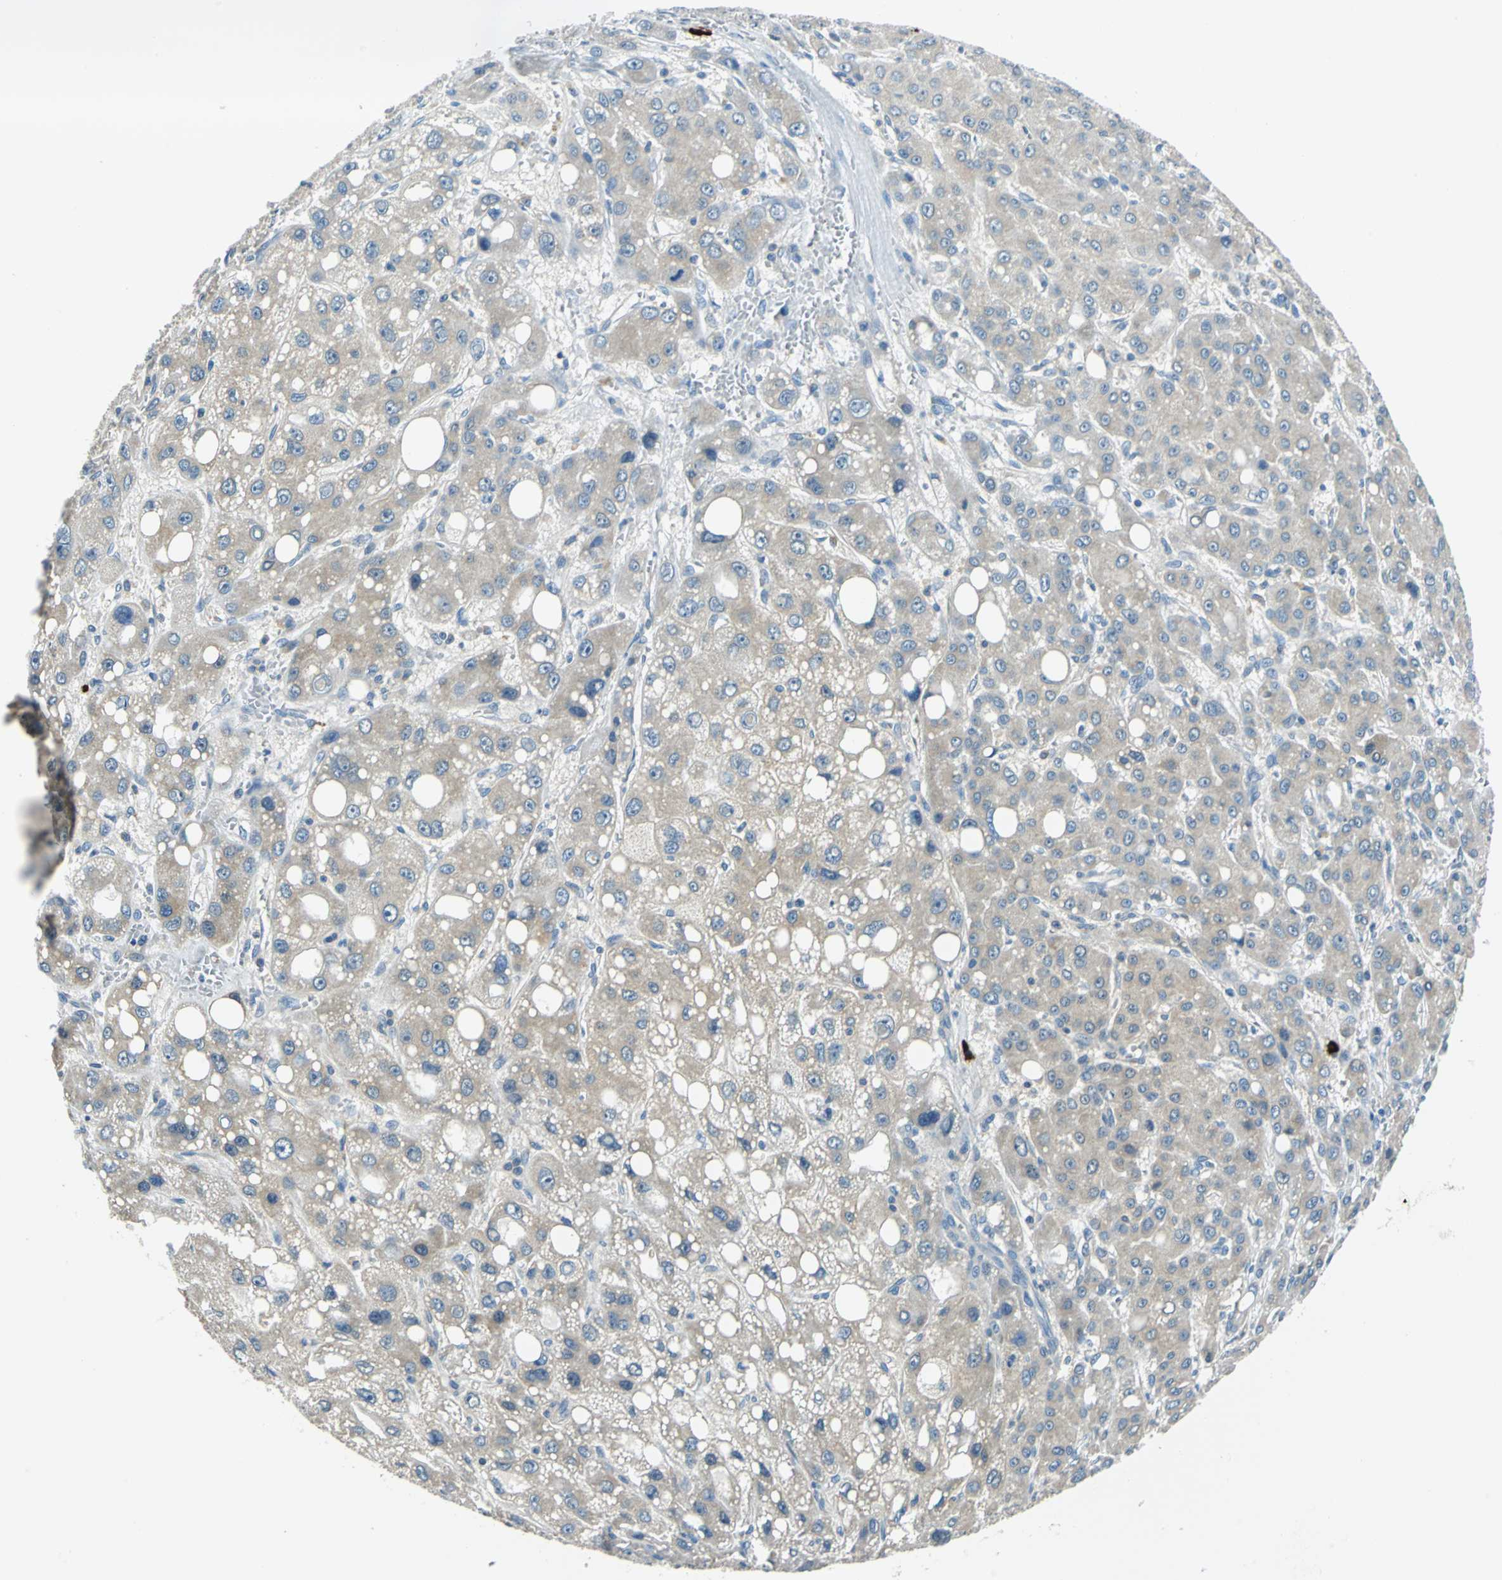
{"staining": {"intensity": "weak", "quantity": ">75%", "location": "cytoplasmic/membranous"}, "tissue": "liver cancer", "cell_type": "Tumor cells", "image_type": "cancer", "snomed": [{"axis": "morphology", "description": "Carcinoma, Hepatocellular, NOS"}, {"axis": "topography", "description": "Liver"}], "caption": "High-magnification brightfield microscopy of liver cancer stained with DAB (3,3'-diaminobenzidine) (brown) and counterstained with hematoxylin (blue). tumor cells exhibit weak cytoplasmic/membranous staining is identified in about>75% of cells. (Brightfield microscopy of DAB IHC at high magnification).", "gene": "CPA3", "patient": {"sex": "male", "age": 55}}